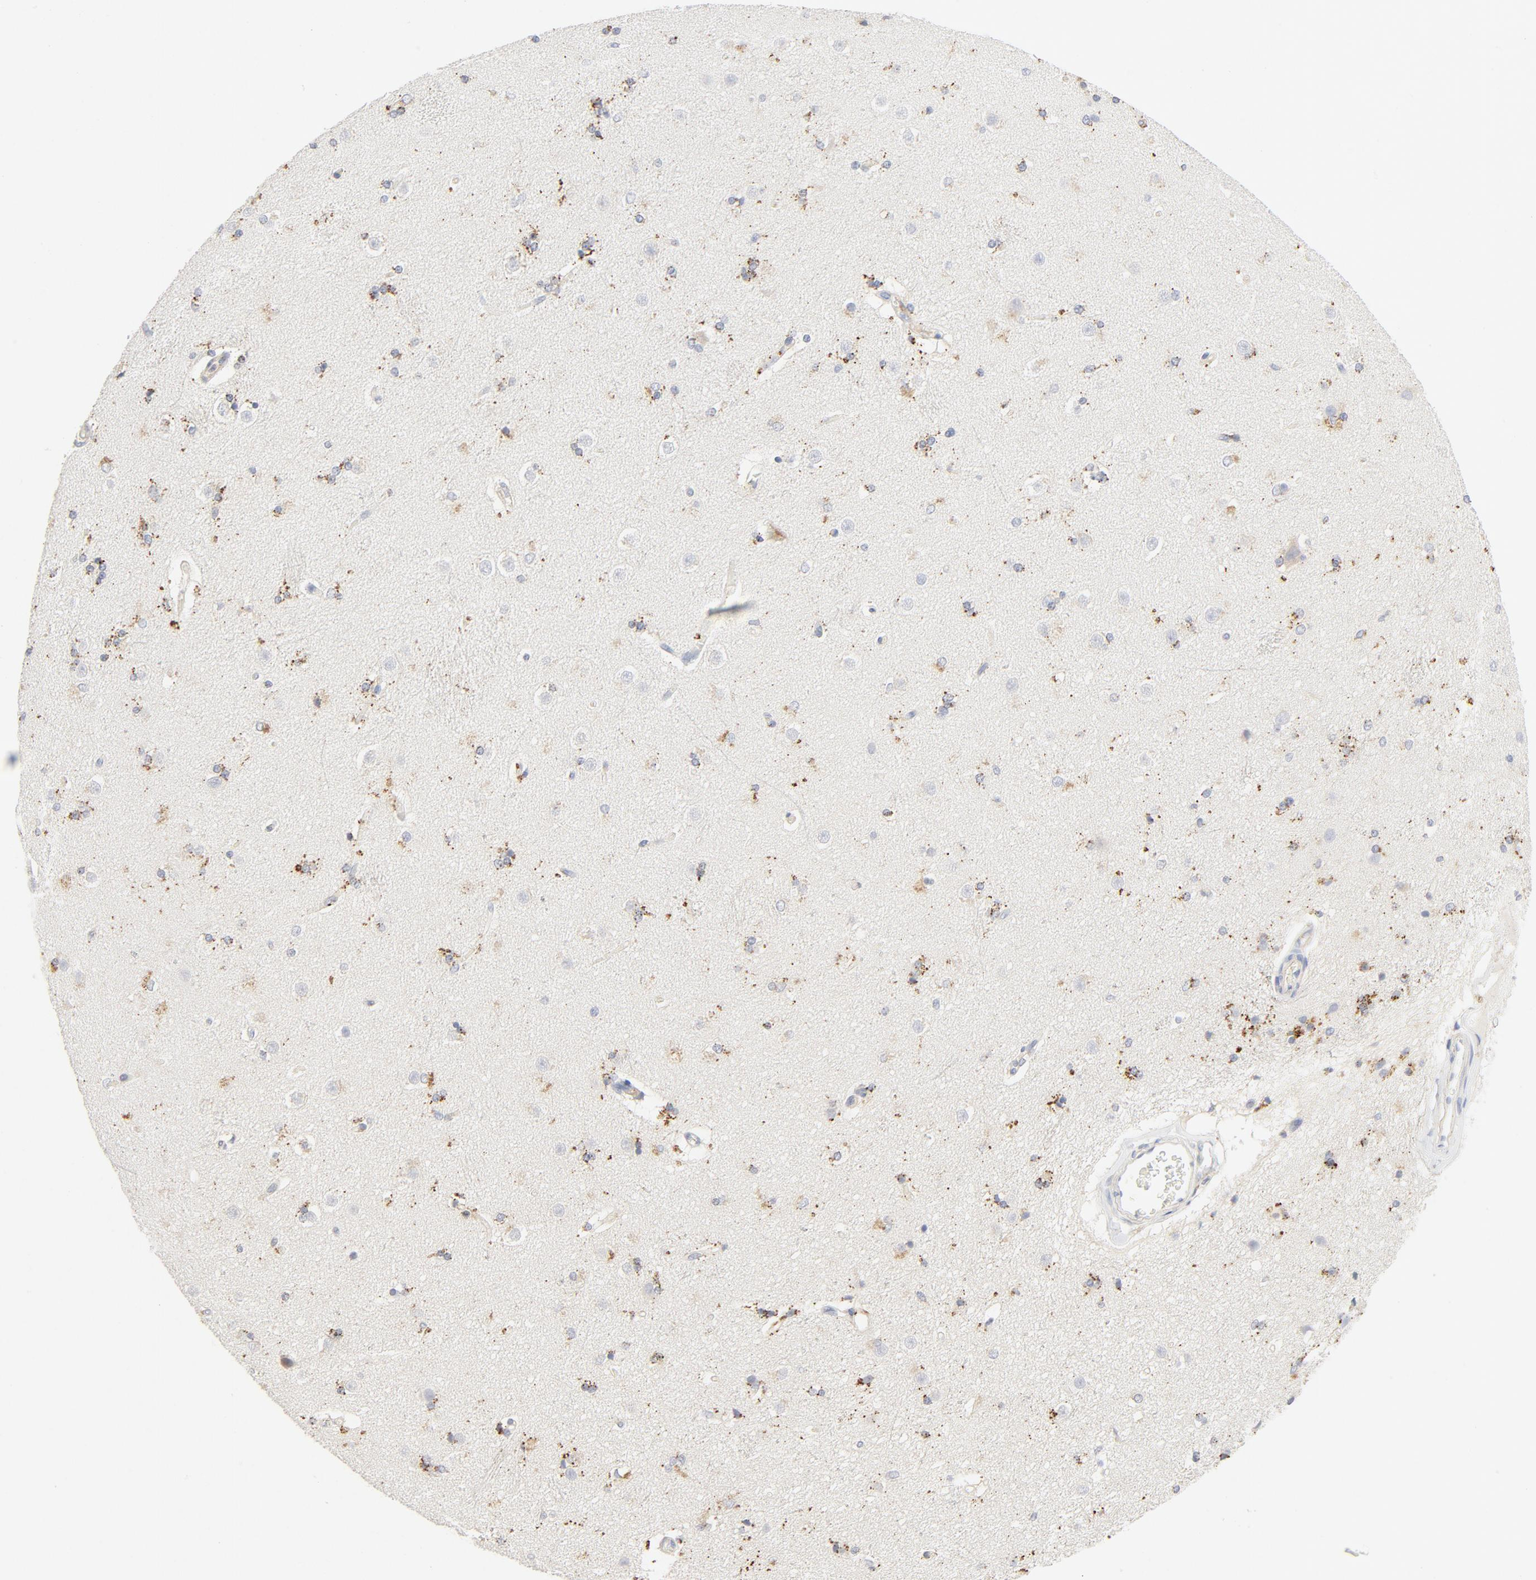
{"staining": {"intensity": "negative", "quantity": "none", "location": "none"}, "tissue": "caudate", "cell_type": "Glial cells", "image_type": "normal", "snomed": [{"axis": "morphology", "description": "Normal tissue, NOS"}, {"axis": "topography", "description": "Lateral ventricle wall"}], "caption": "An immunohistochemistry (IHC) micrograph of normal caudate is shown. There is no staining in glial cells of caudate.", "gene": "MAGEB17", "patient": {"sex": "female", "age": 19}}